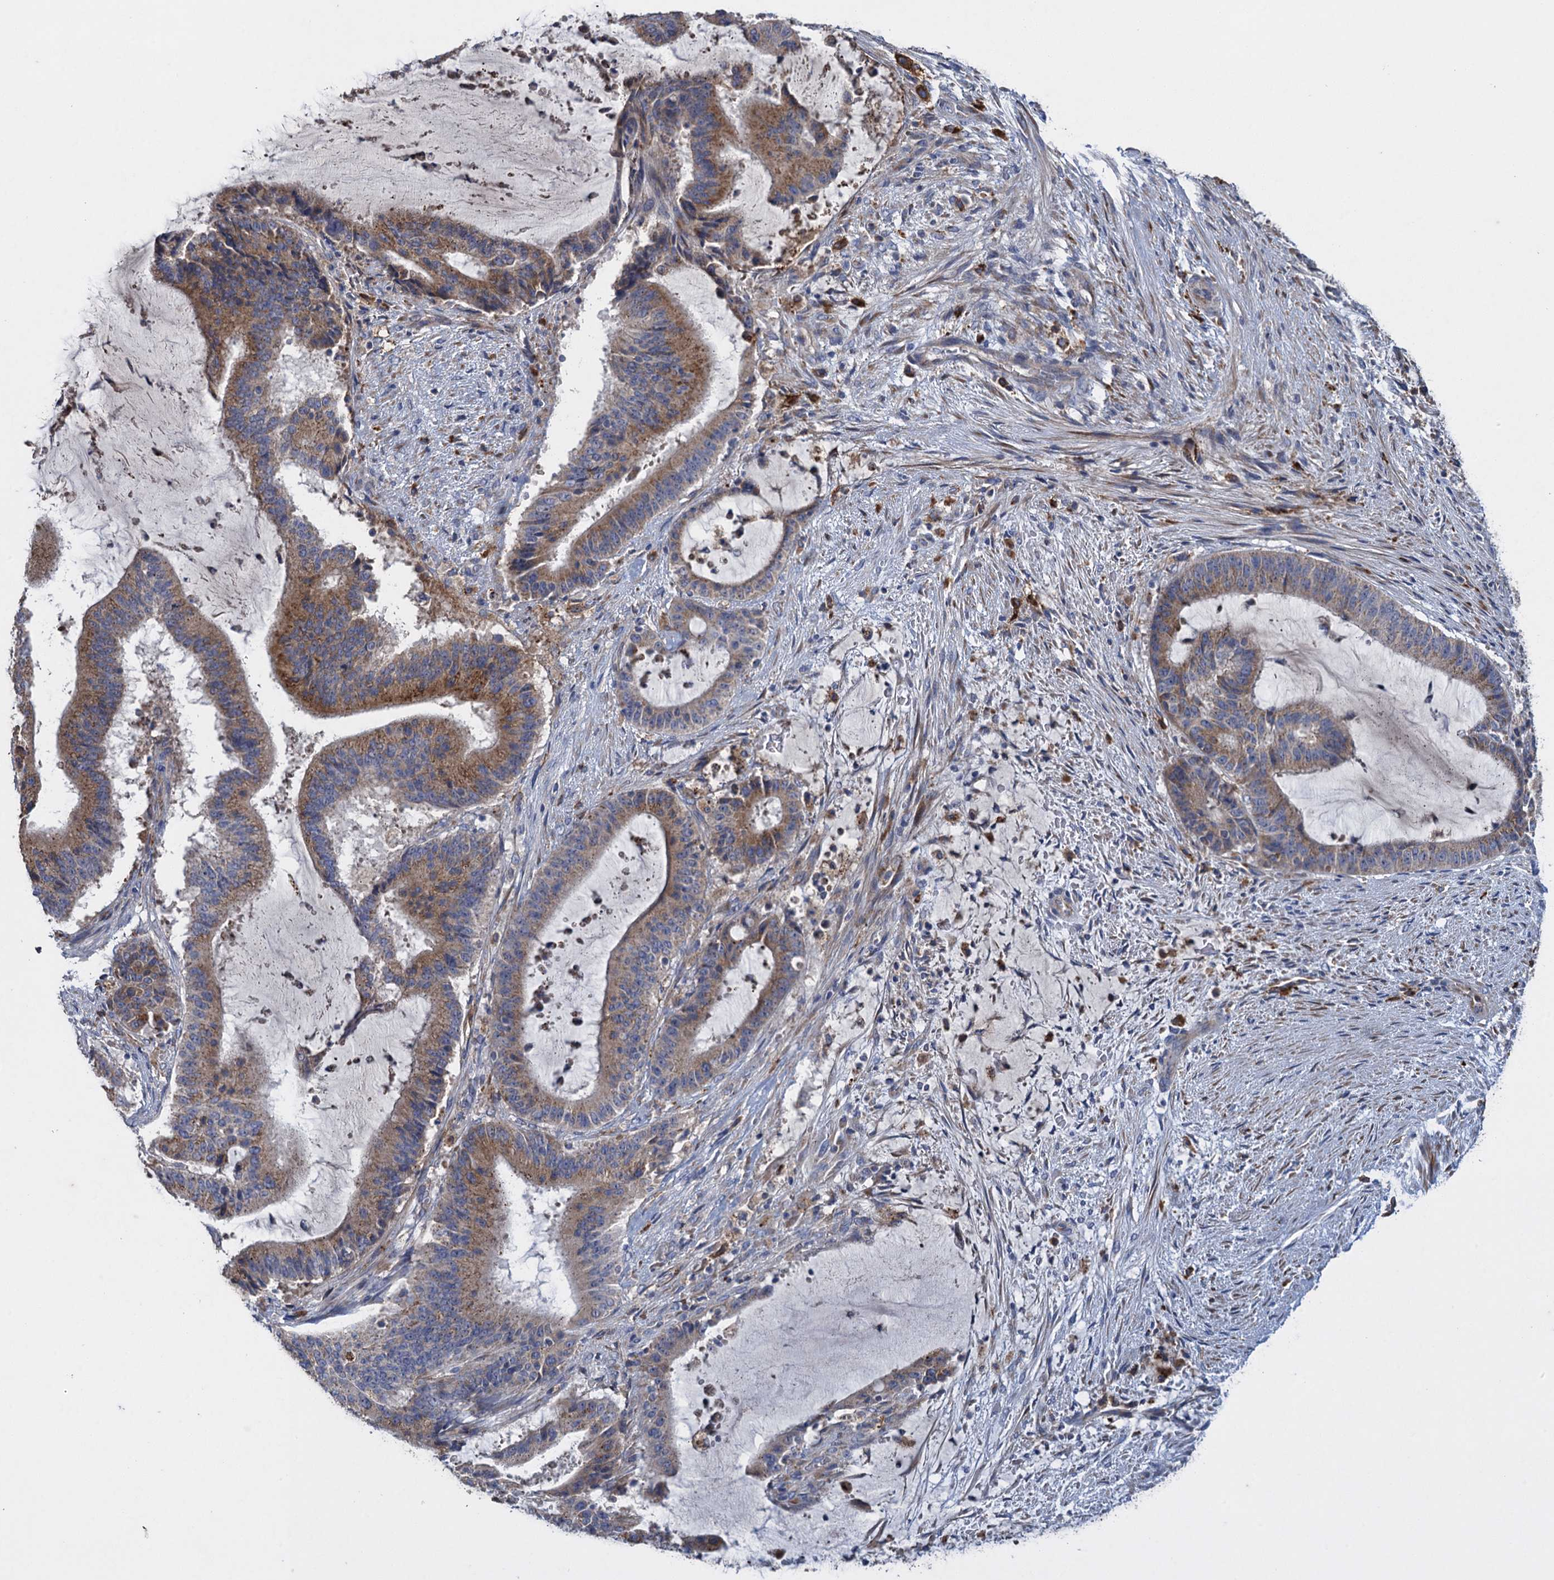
{"staining": {"intensity": "moderate", "quantity": ">75%", "location": "cytoplasmic/membranous"}, "tissue": "liver cancer", "cell_type": "Tumor cells", "image_type": "cancer", "snomed": [{"axis": "morphology", "description": "Normal tissue, NOS"}, {"axis": "morphology", "description": "Cholangiocarcinoma"}, {"axis": "topography", "description": "Liver"}, {"axis": "topography", "description": "Peripheral nerve tissue"}], "caption": "Liver cancer was stained to show a protein in brown. There is medium levels of moderate cytoplasmic/membranous staining in approximately >75% of tumor cells.", "gene": "TXNDC11", "patient": {"sex": "female", "age": 73}}